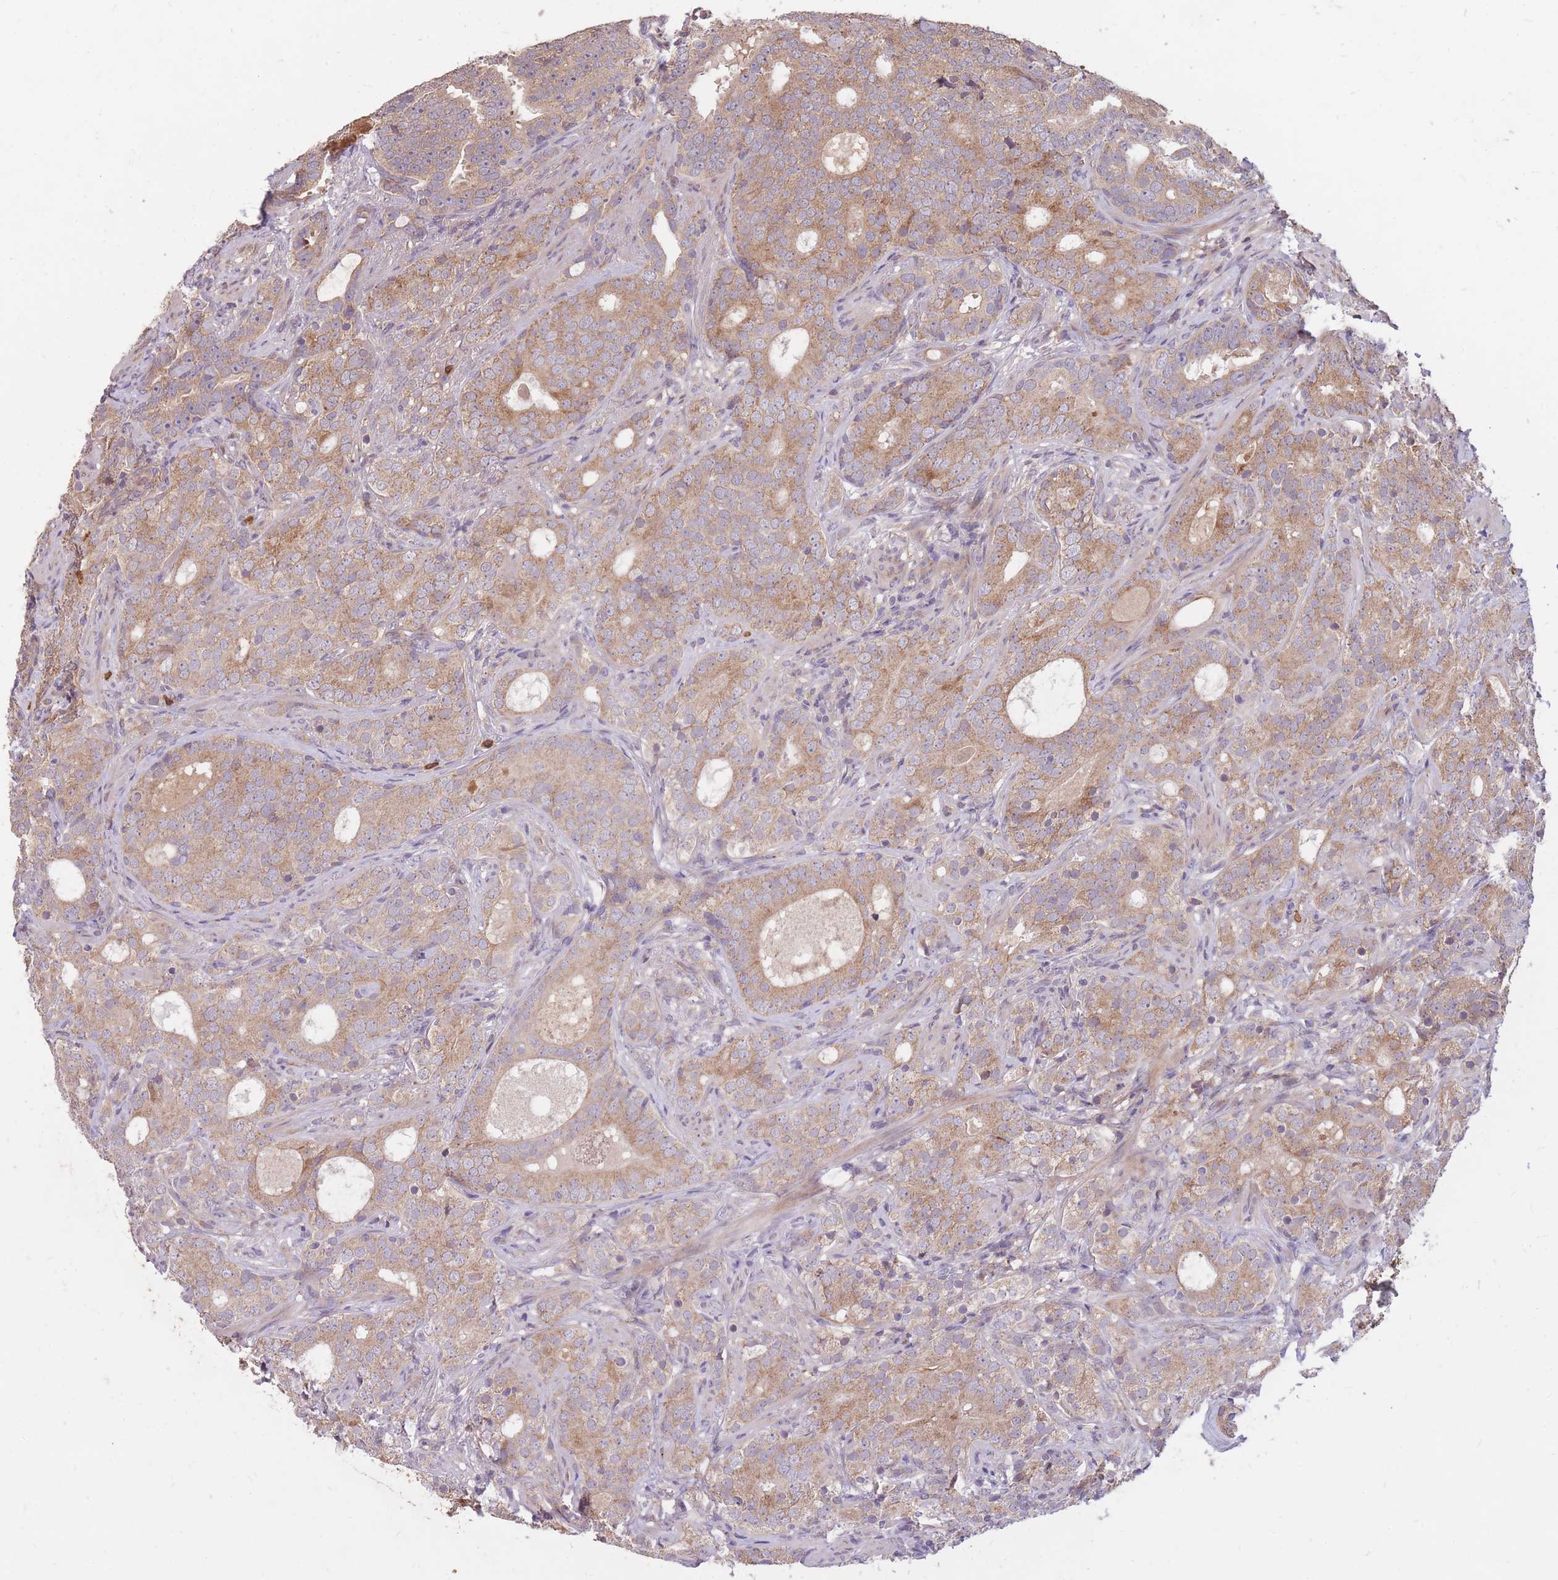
{"staining": {"intensity": "moderate", "quantity": ">75%", "location": "cytoplasmic/membranous"}, "tissue": "prostate cancer", "cell_type": "Tumor cells", "image_type": "cancer", "snomed": [{"axis": "morphology", "description": "Adenocarcinoma, High grade"}, {"axis": "topography", "description": "Prostate"}], "caption": "Immunohistochemical staining of human high-grade adenocarcinoma (prostate) exhibits medium levels of moderate cytoplasmic/membranous staining in approximately >75% of tumor cells.", "gene": "IGF2BP2", "patient": {"sex": "male", "age": 64}}